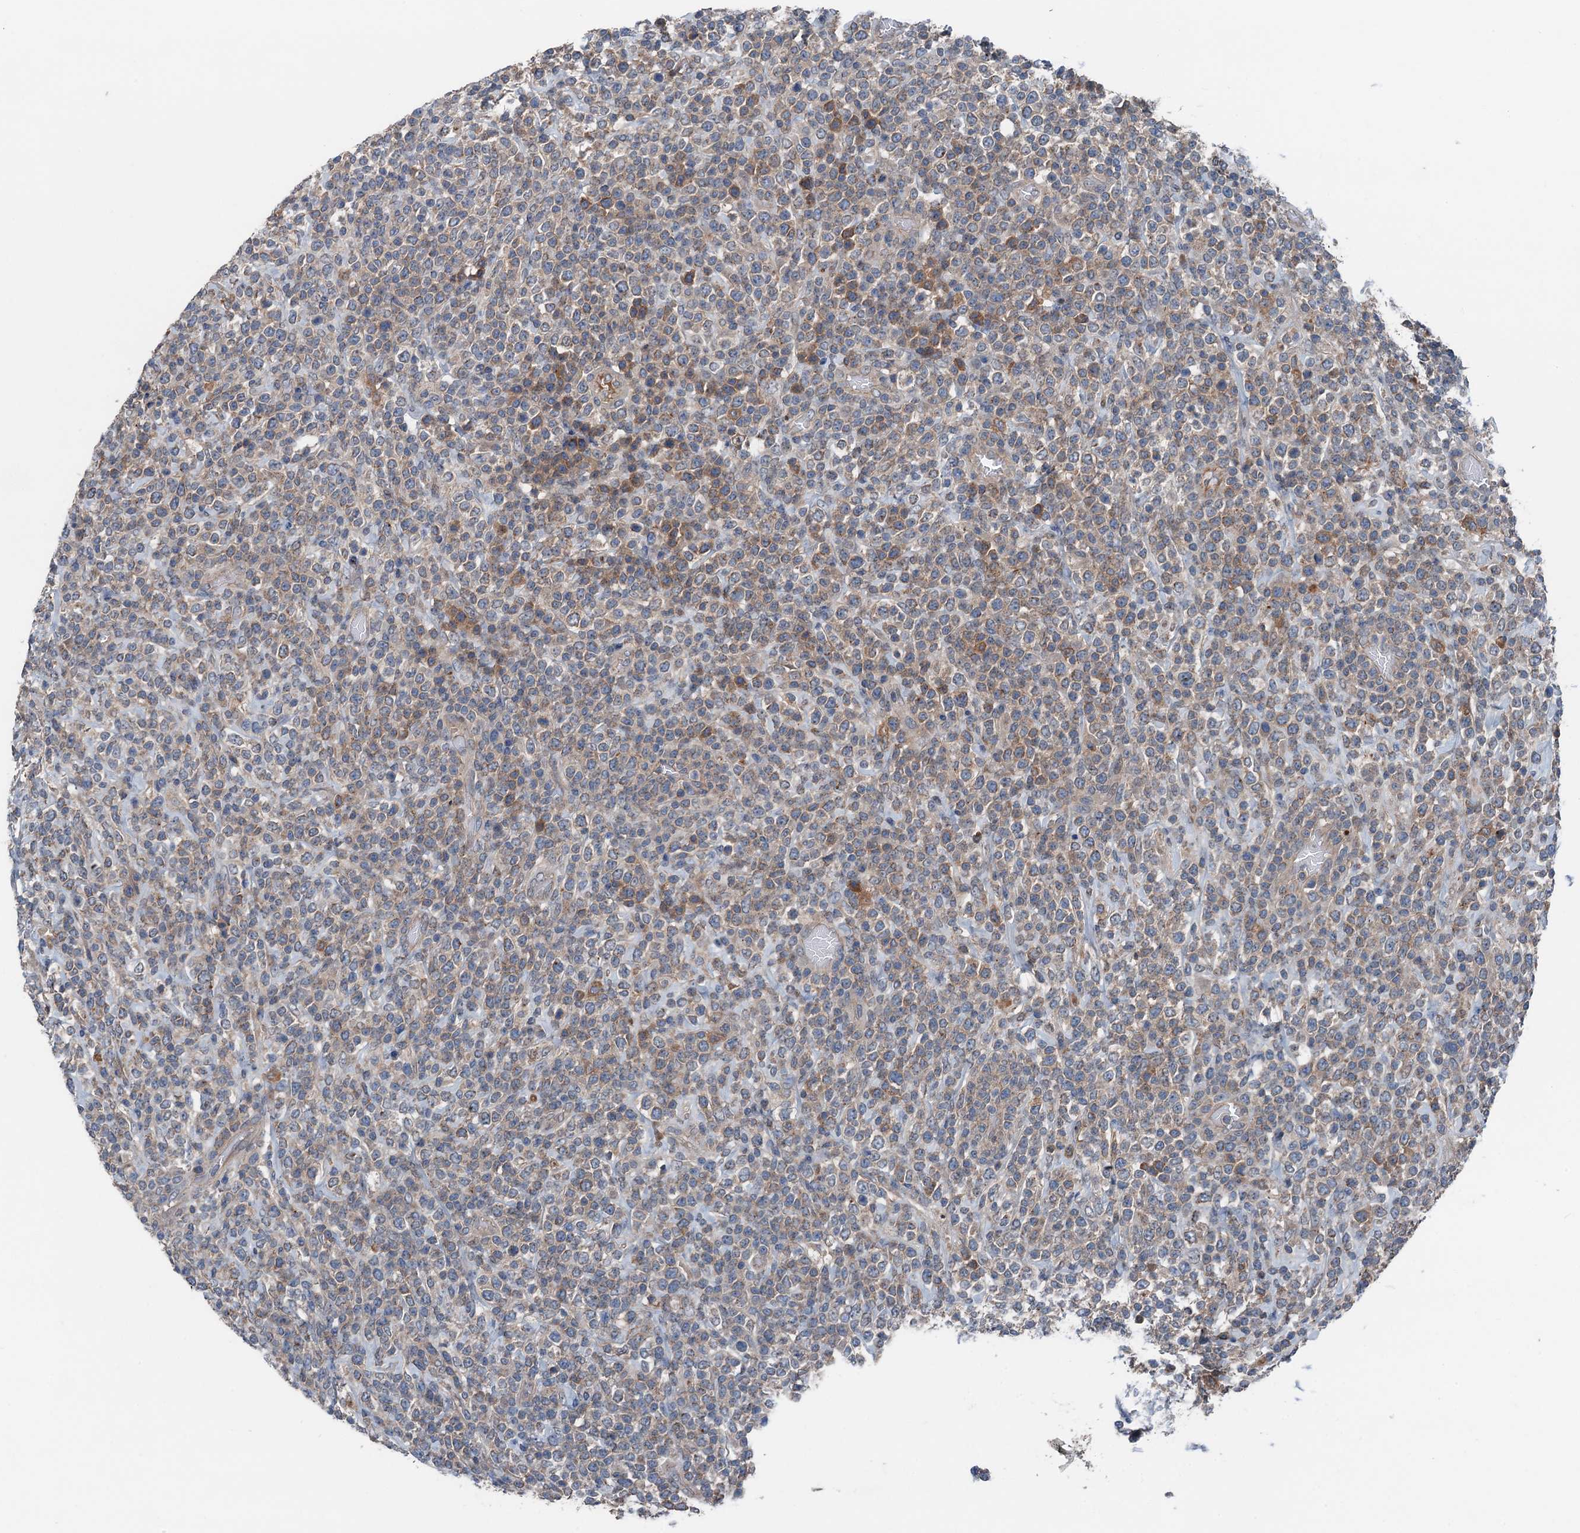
{"staining": {"intensity": "moderate", "quantity": "25%-75%", "location": "cytoplasmic/membranous"}, "tissue": "lymphoma", "cell_type": "Tumor cells", "image_type": "cancer", "snomed": [{"axis": "morphology", "description": "Malignant lymphoma, non-Hodgkin's type, High grade"}, {"axis": "topography", "description": "Colon"}], "caption": "Lymphoma tissue demonstrates moderate cytoplasmic/membranous expression in about 25%-75% of tumor cells The protein is shown in brown color, while the nuclei are stained blue.", "gene": "SLC2A10", "patient": {"sex": "female", "age": 53}}